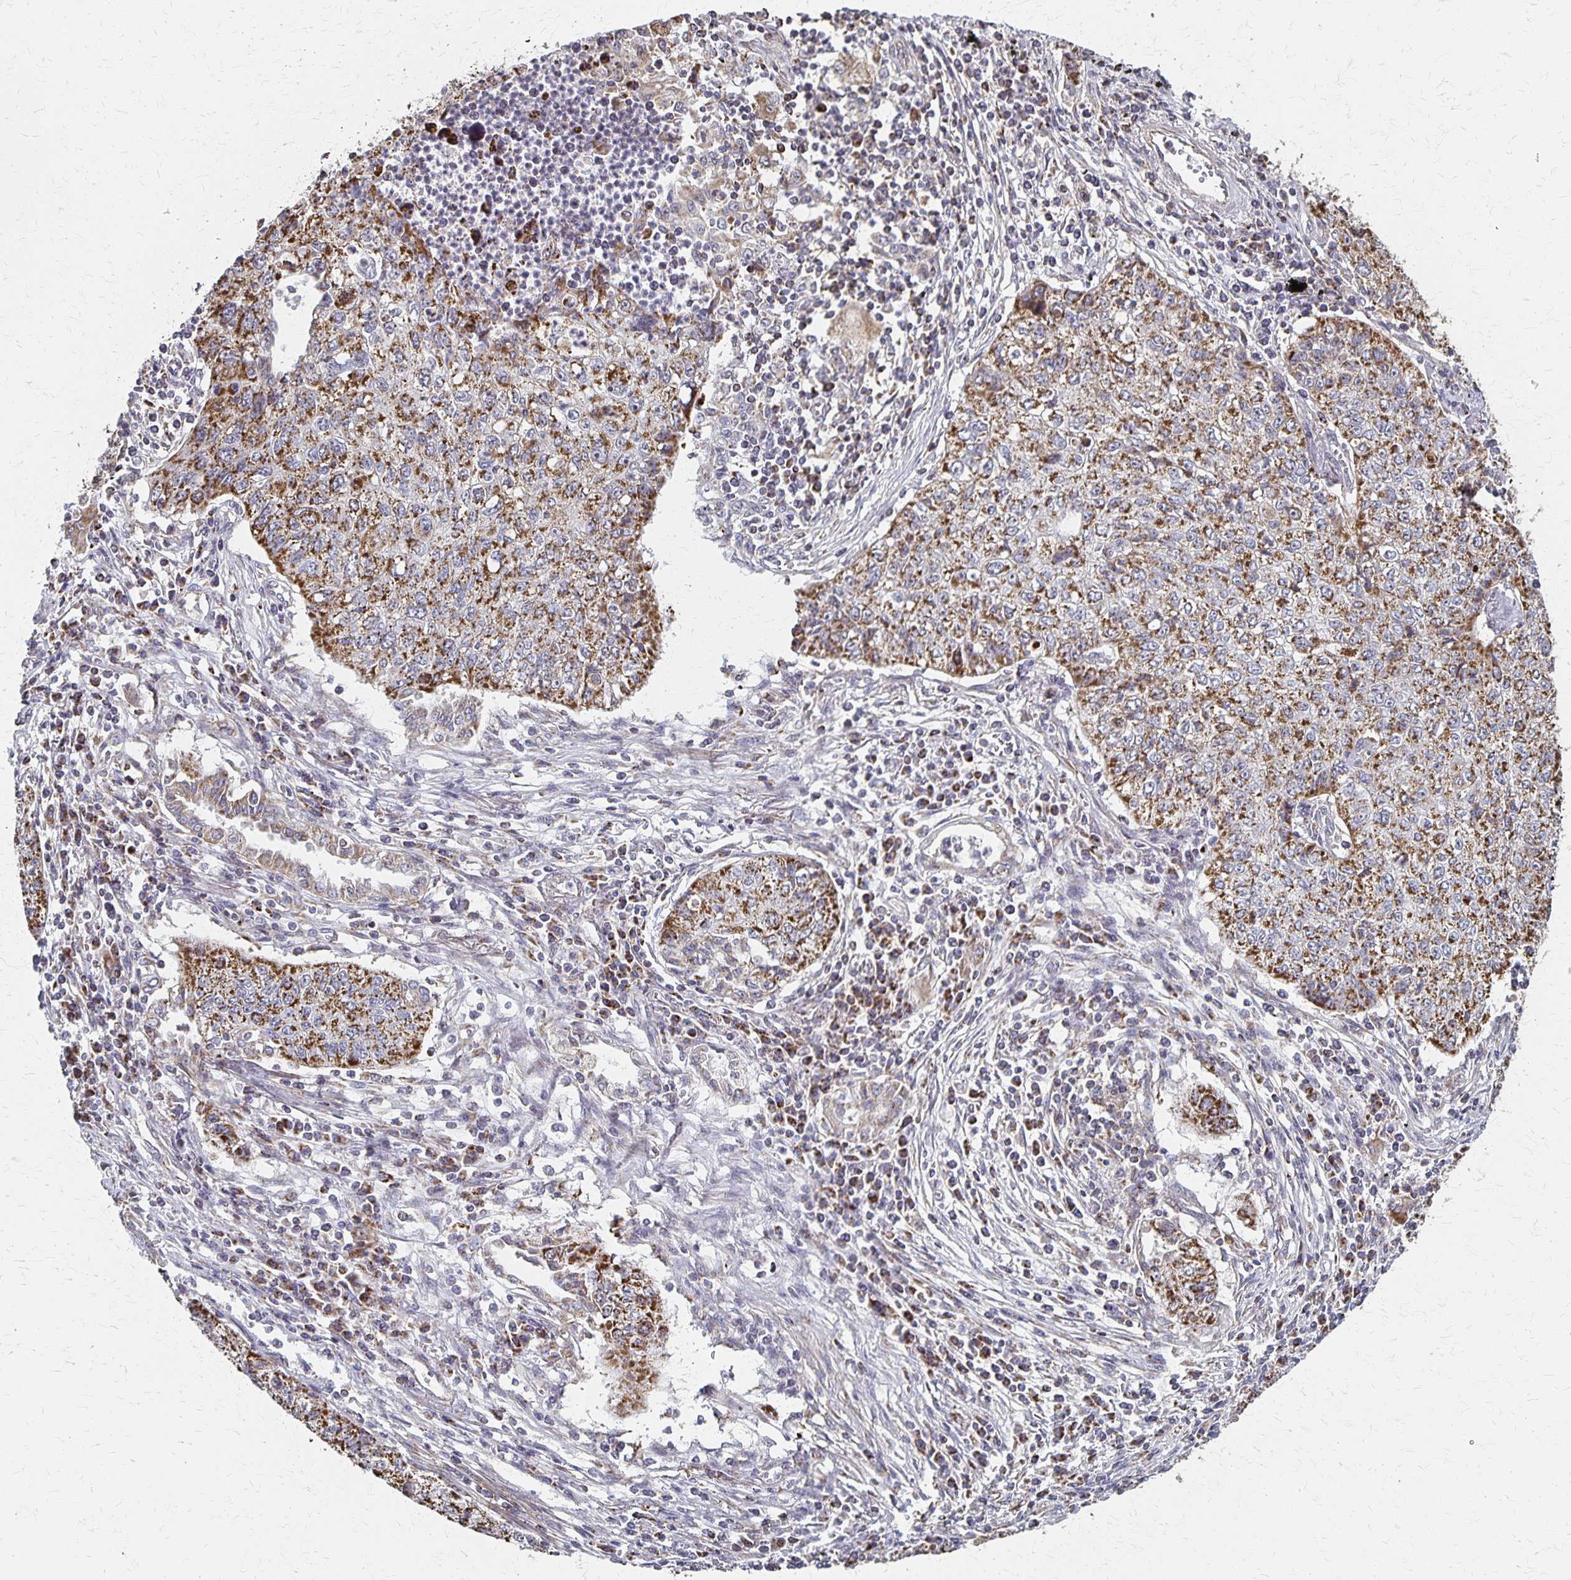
{"staining": {"intensity": "strong", "quantity": ">75%", "location": "cytoplasmic/membranous"}, "tissue": "lung cancer", "cell_type": "Tumor cells", "image_type": "cancer", "snomed": [{"axis": "morphology", "description": "Normal morphology"}, {"axis": "morphology", "description": "Aneuploidy"}, {"axis": "morphology", "description": "Squamous cell carcinoma, NOS"}, {"axis": "topography", "description": "Lymph node"}, {"axis": "topography", "description": "Lung"}], "caption": "This image demonstrates lung cancer (aneuploidy) stained with IHC to label a protein in brown. The cytoplasmic/membranous of tumor cells show strong positivity for the protein. Nuclei are counter-stained blue.", "gene": "DYRK4", "patient": {"sex": "female", "age": 76}}